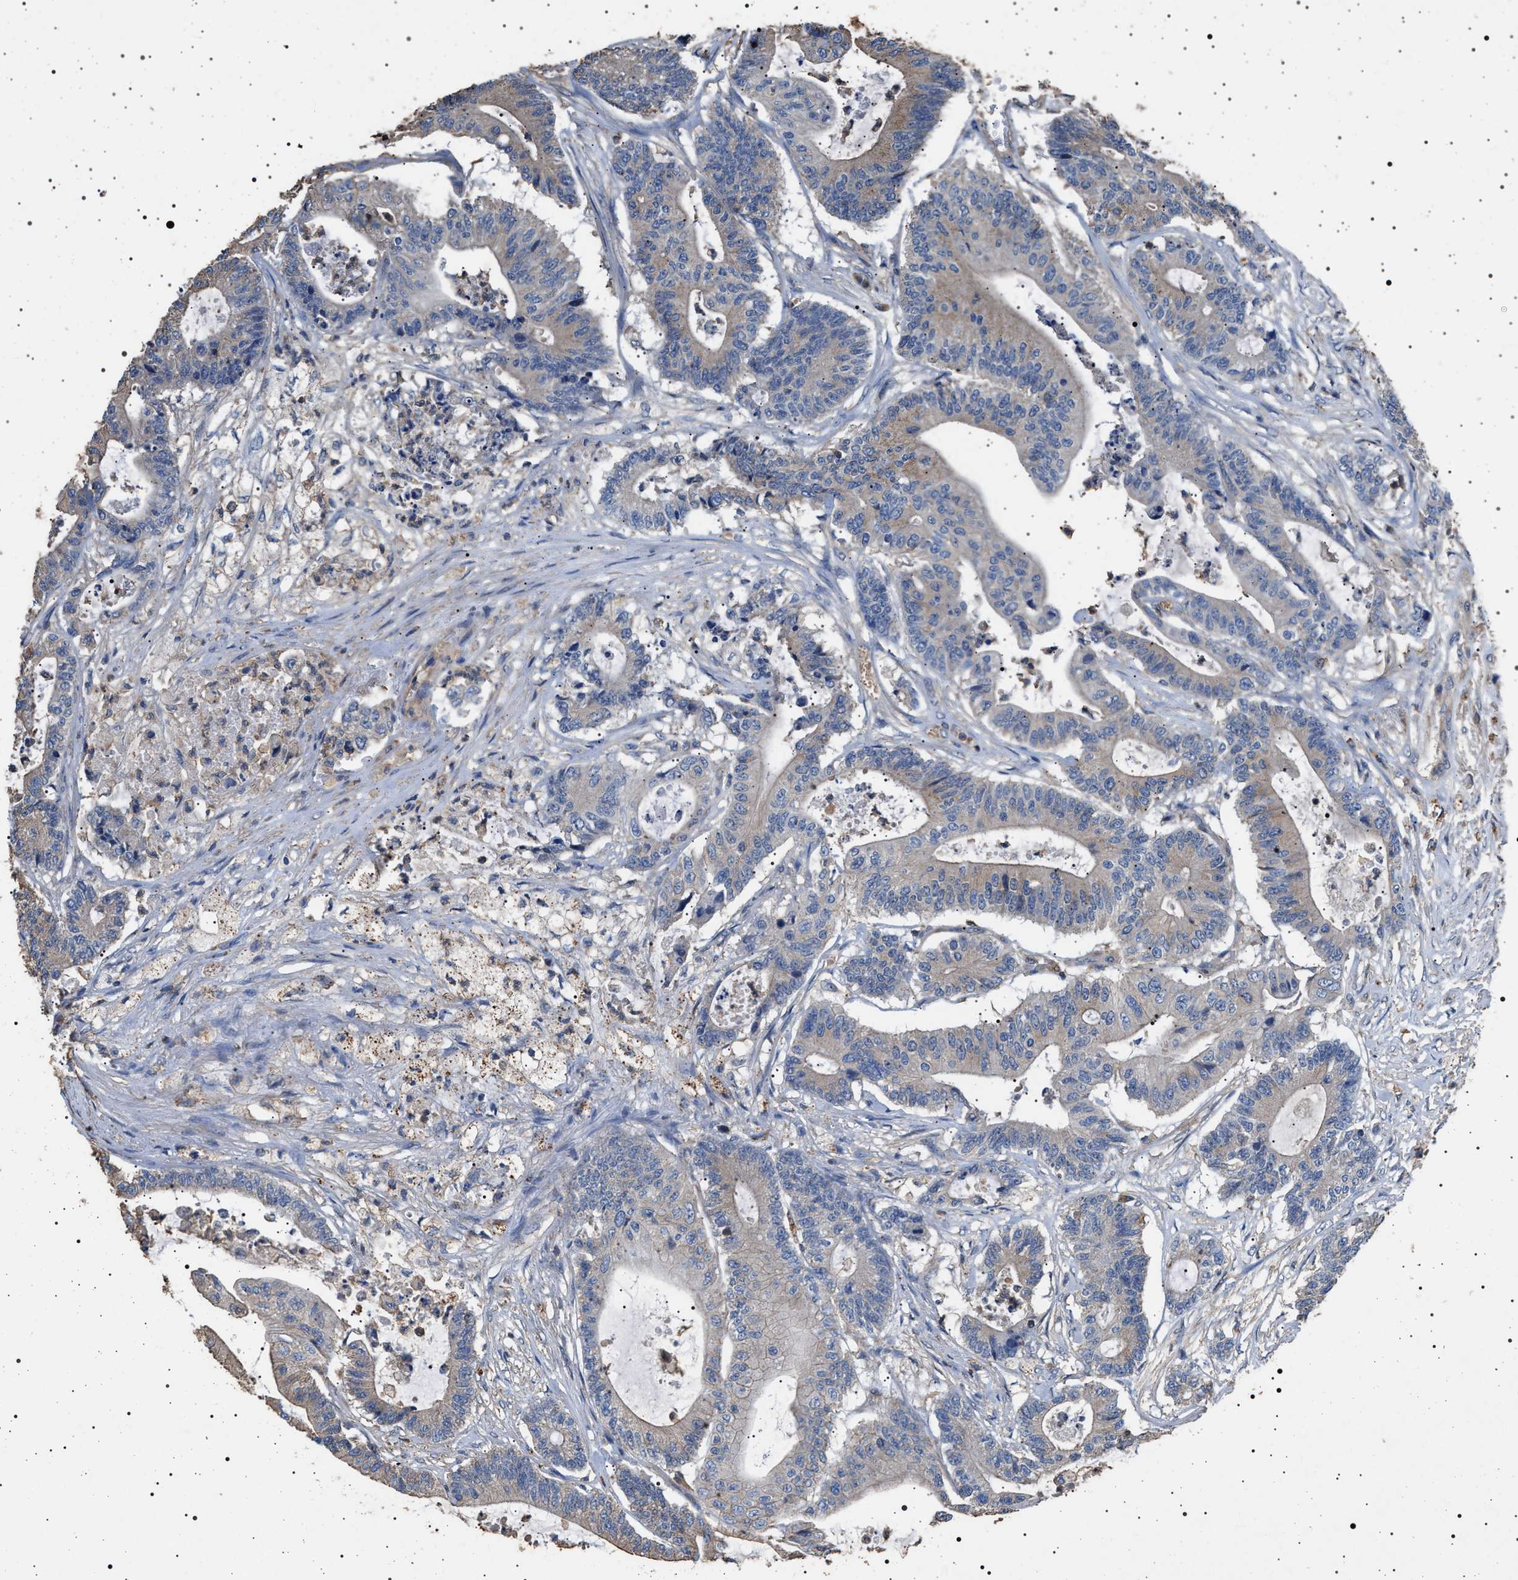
{"staining": {"intensity": "weak", "quantity": "25%-75%", "location": "cytoplasmic/membranous"}, "tissue": "colorectal cancer", "cell_type": "Tumor cells", "image_type": "cancer", "snomed": [{"axis": "morphology", "description": "Adenocarcinoma, NOS"}, {"axis": "topography", "description": "Colon"}], "caption": "Brown immunohistochemical staining in human colorectal adenocarcinoma reveals weak cytoplasmic/membranous expression in about 25%-75% of tumor cells. The protein of interest is shown in brown color, while the nuclei are stained blue.", "gene": "SMAP2", "patient": {"sex": "female", "age": 84}}